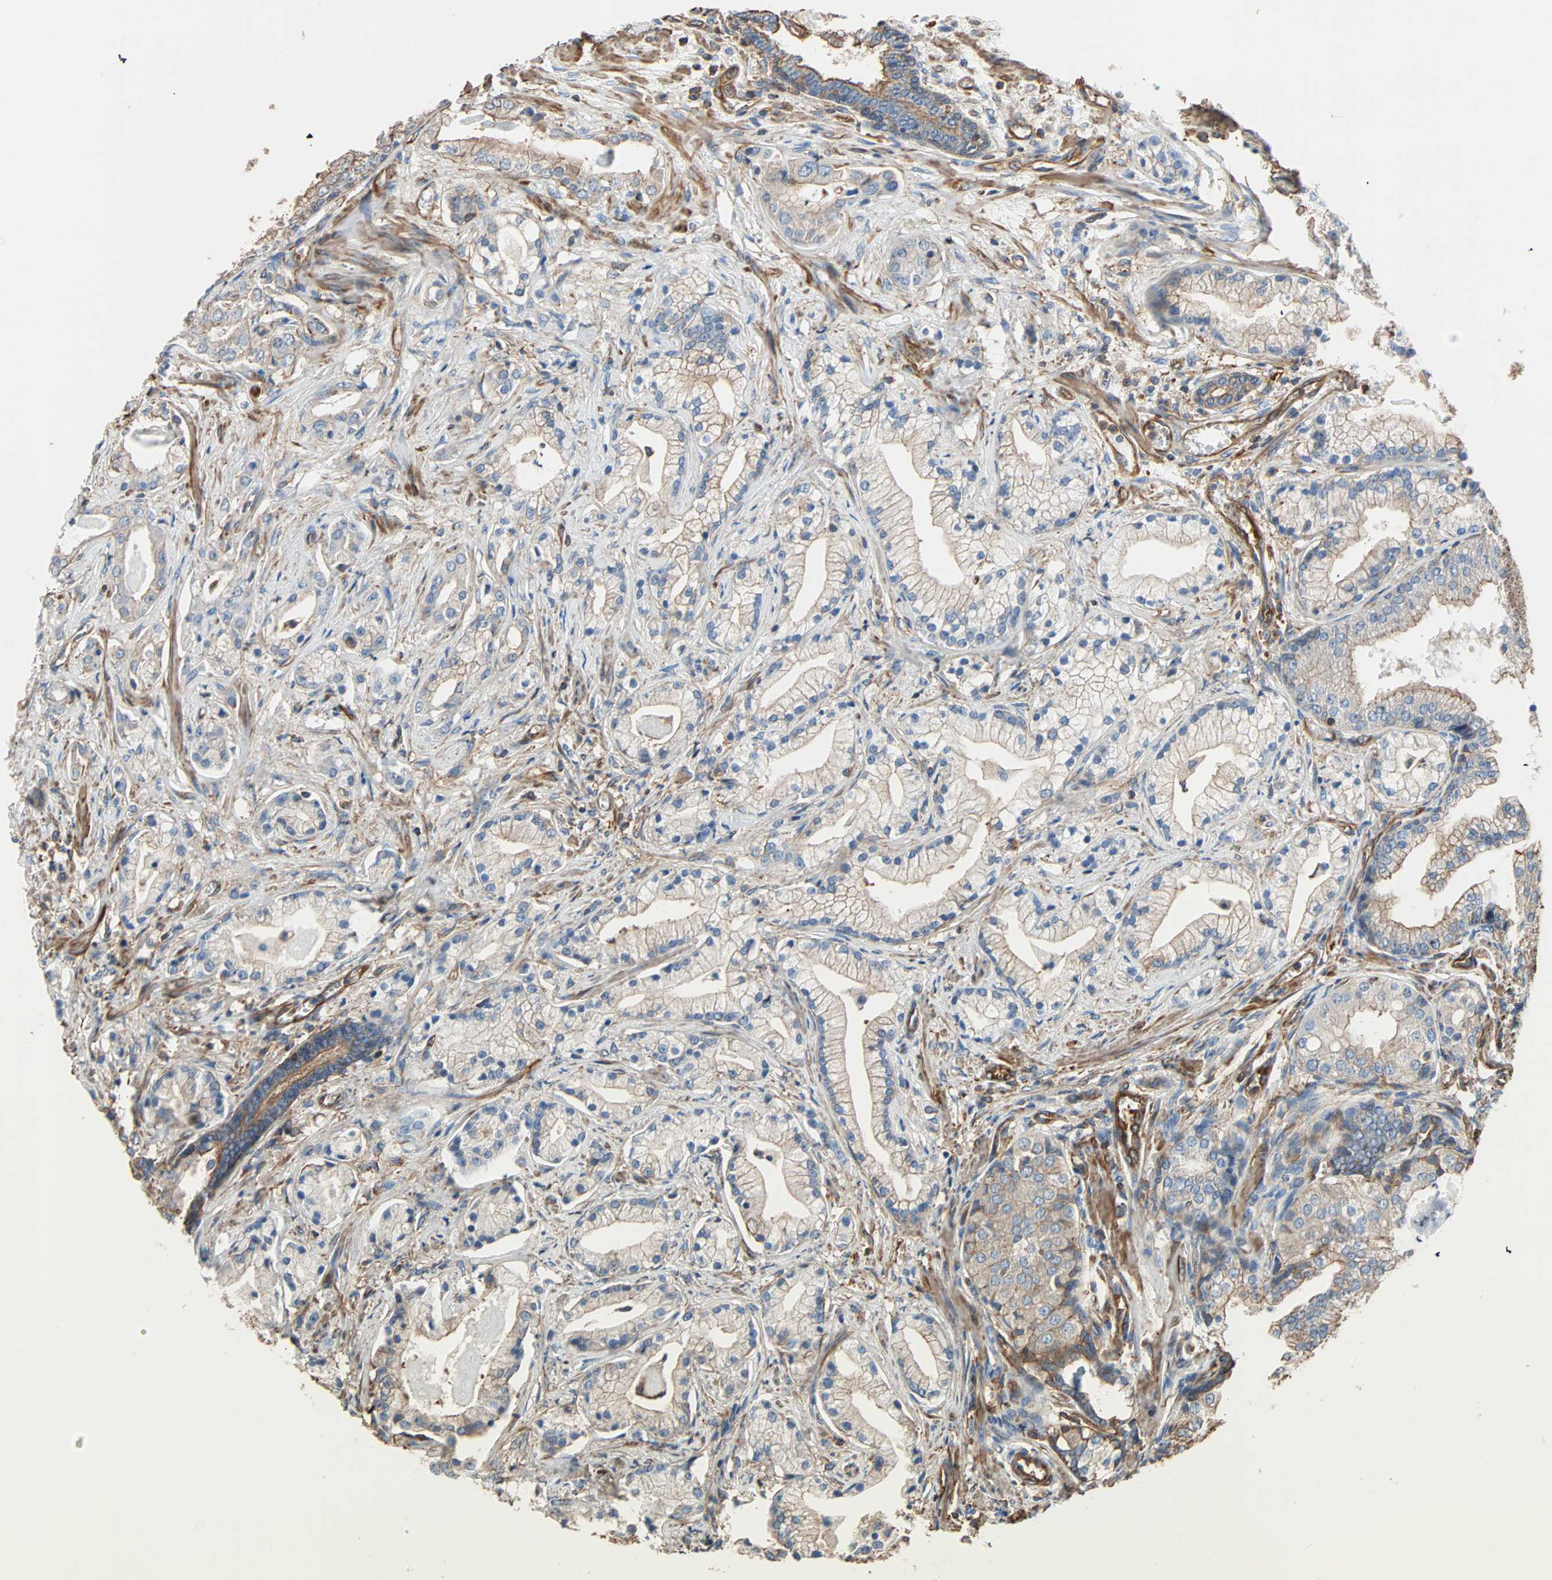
{"staining": {"intensity": "weak", "quantity": "<25%", "location": "cytoplasmic/membranous"}, "tissue": "prostate cancer", "cell_type": "Tumor cells", "image_type": "cancer", "snomed": [{"axis": "morphology", "description": "Adenocarcinoma, Low grade"}, {"axis": "topography", "description": "Prostate"}], "caption": "Immunohistochemical staining of human prostate adenocarcinoma (low-grade) reveals no significant positivity in tumor cells. Nuclei are stained in blue.", "gene": "GALNT10", "patient": {"sex": "male", "age": 59}}